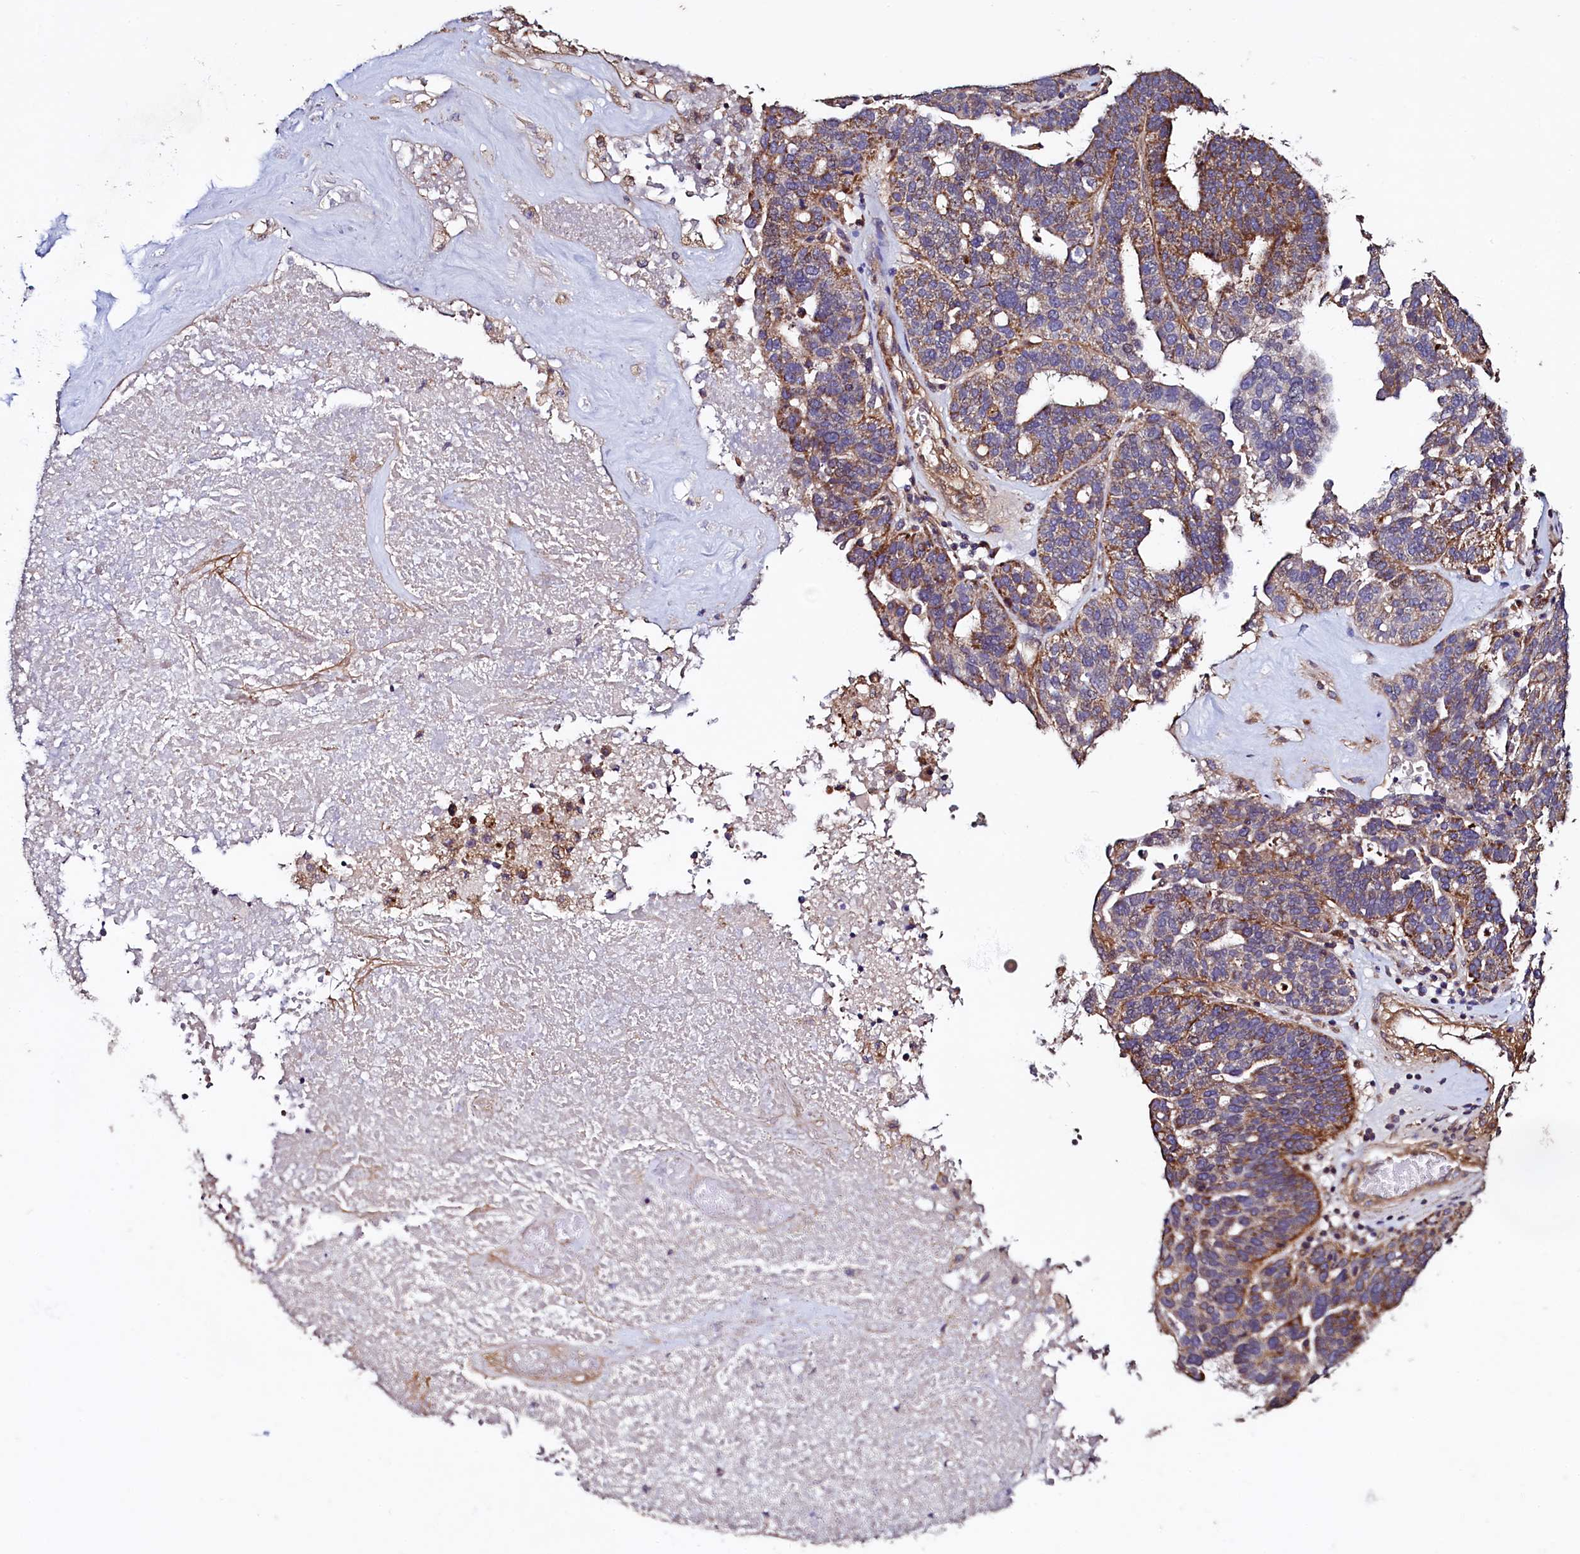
{"staining": {"intensity": "moderate", "quantity": "25%-75%", "location": "cytoplasmic/membranous"}, "tissue": "ovarian cancer", "cell_type": "Tumor cells", "image_type": "cancer", "snomed": [{"axis": "morphology", "description": "Cystadenocarcinoma, serous, NOS"}, {"axis": "topography", "description": "Ovary"}], "caption": "A brown stain shows moderate cytoplasmic/membranous expression of a protein in ovarian cancer tumor cells.", "gene": "RBFA", "patient": {"sex": "female", "age": 59}}